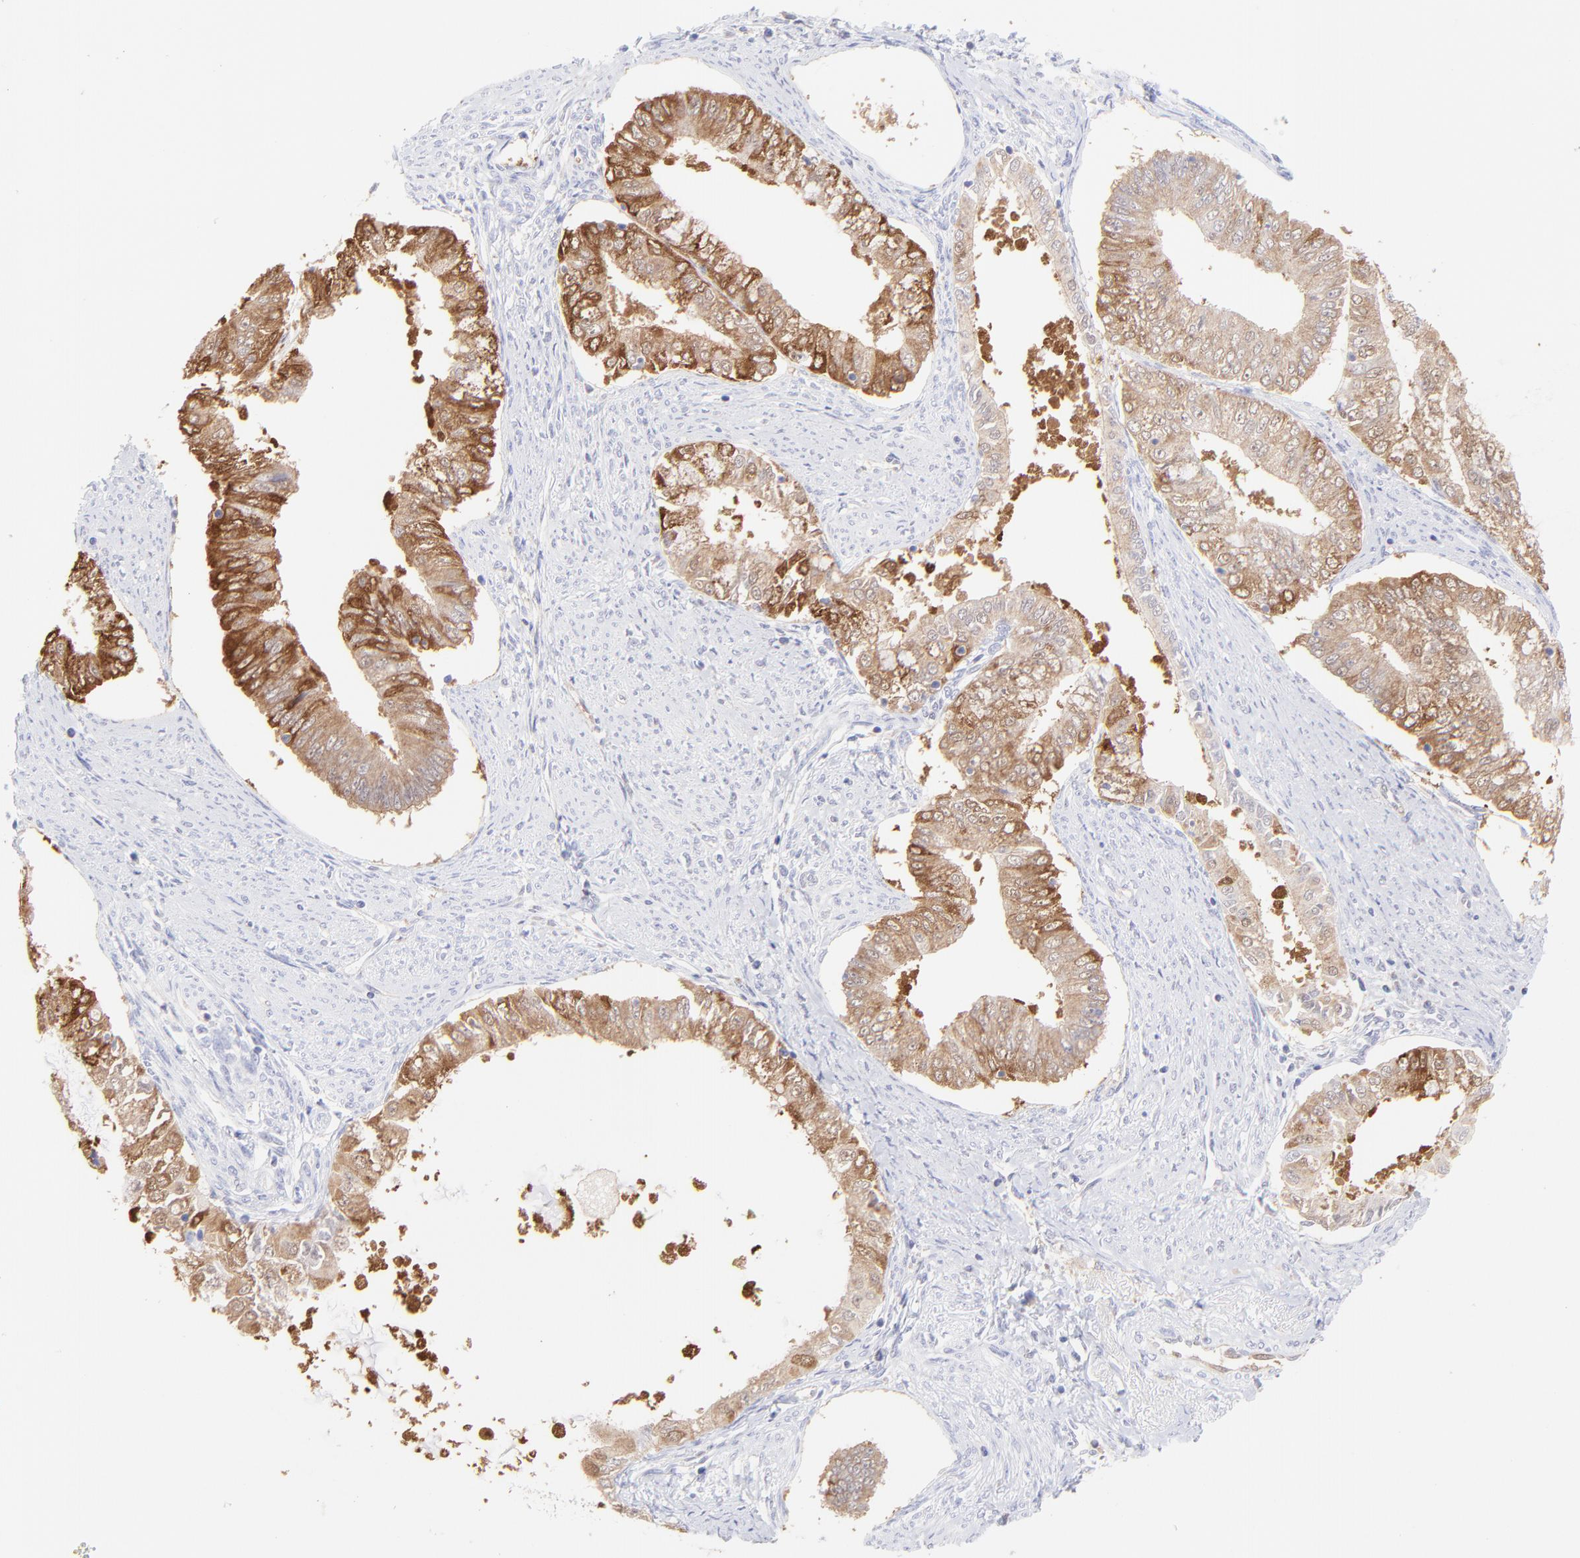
{"staining": {"intensity": "moderate", "quantity": "25%-75%", "location": "cytoplasmic/membranous"}, "tissue": "endometrial cancer", "cell_type": "Tumor cells", "image_type": "cancer", "snomed": [{"axis": "morphology", "description": "Adenocarcinoma, NOS"}, {"axis": "topography", "description": "Endometrium"}], "caption": "Protein staining demonstrates moderate cytoplasmic/membranous staining in about 25%-75% of tumor cells in endometrial adenocarcinoma.", "gene": "HYAL1", "patient": {"sex": "female", "age": 76}}